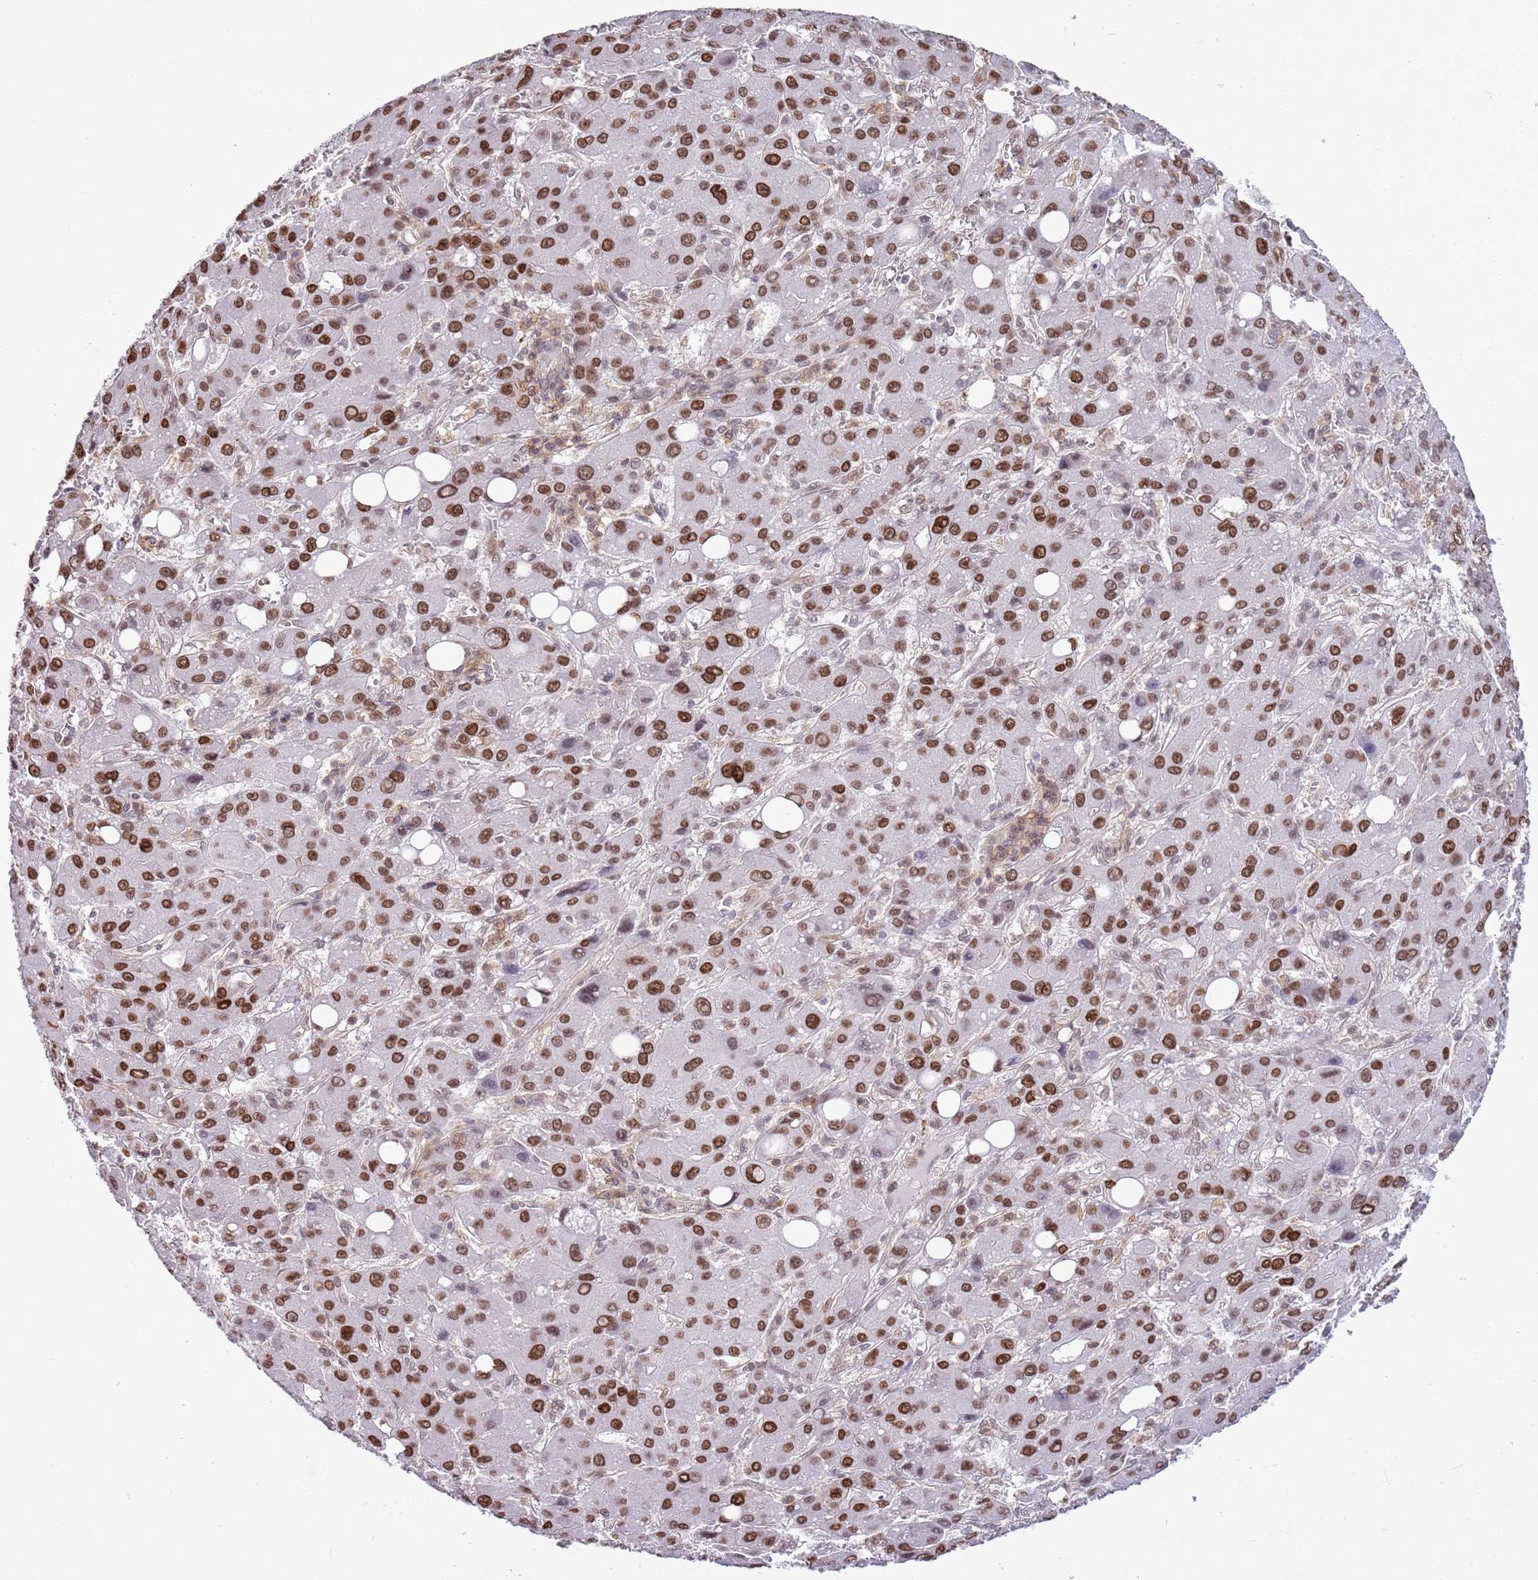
{"staining": {"intensity": "moderate", "quantity": ">75%", "location": "nuclear"}, "tissue": "liver cancer", "cell_type": "Tumor cells", "image_type": "cancer", "snomed": [{"axis": "morphology", "description": "Carcinoma, Hepatocellular, NOS"}, {"axis": "topography", "description": "Liver"}], "caption": "Protein staining demonstrates moderate nuclear positivity in approximately >75% of tumor cells in liver hepatocellular carcinoma.", "gene": "DHX32", "patient": {"sex": "male", "age": 55}}